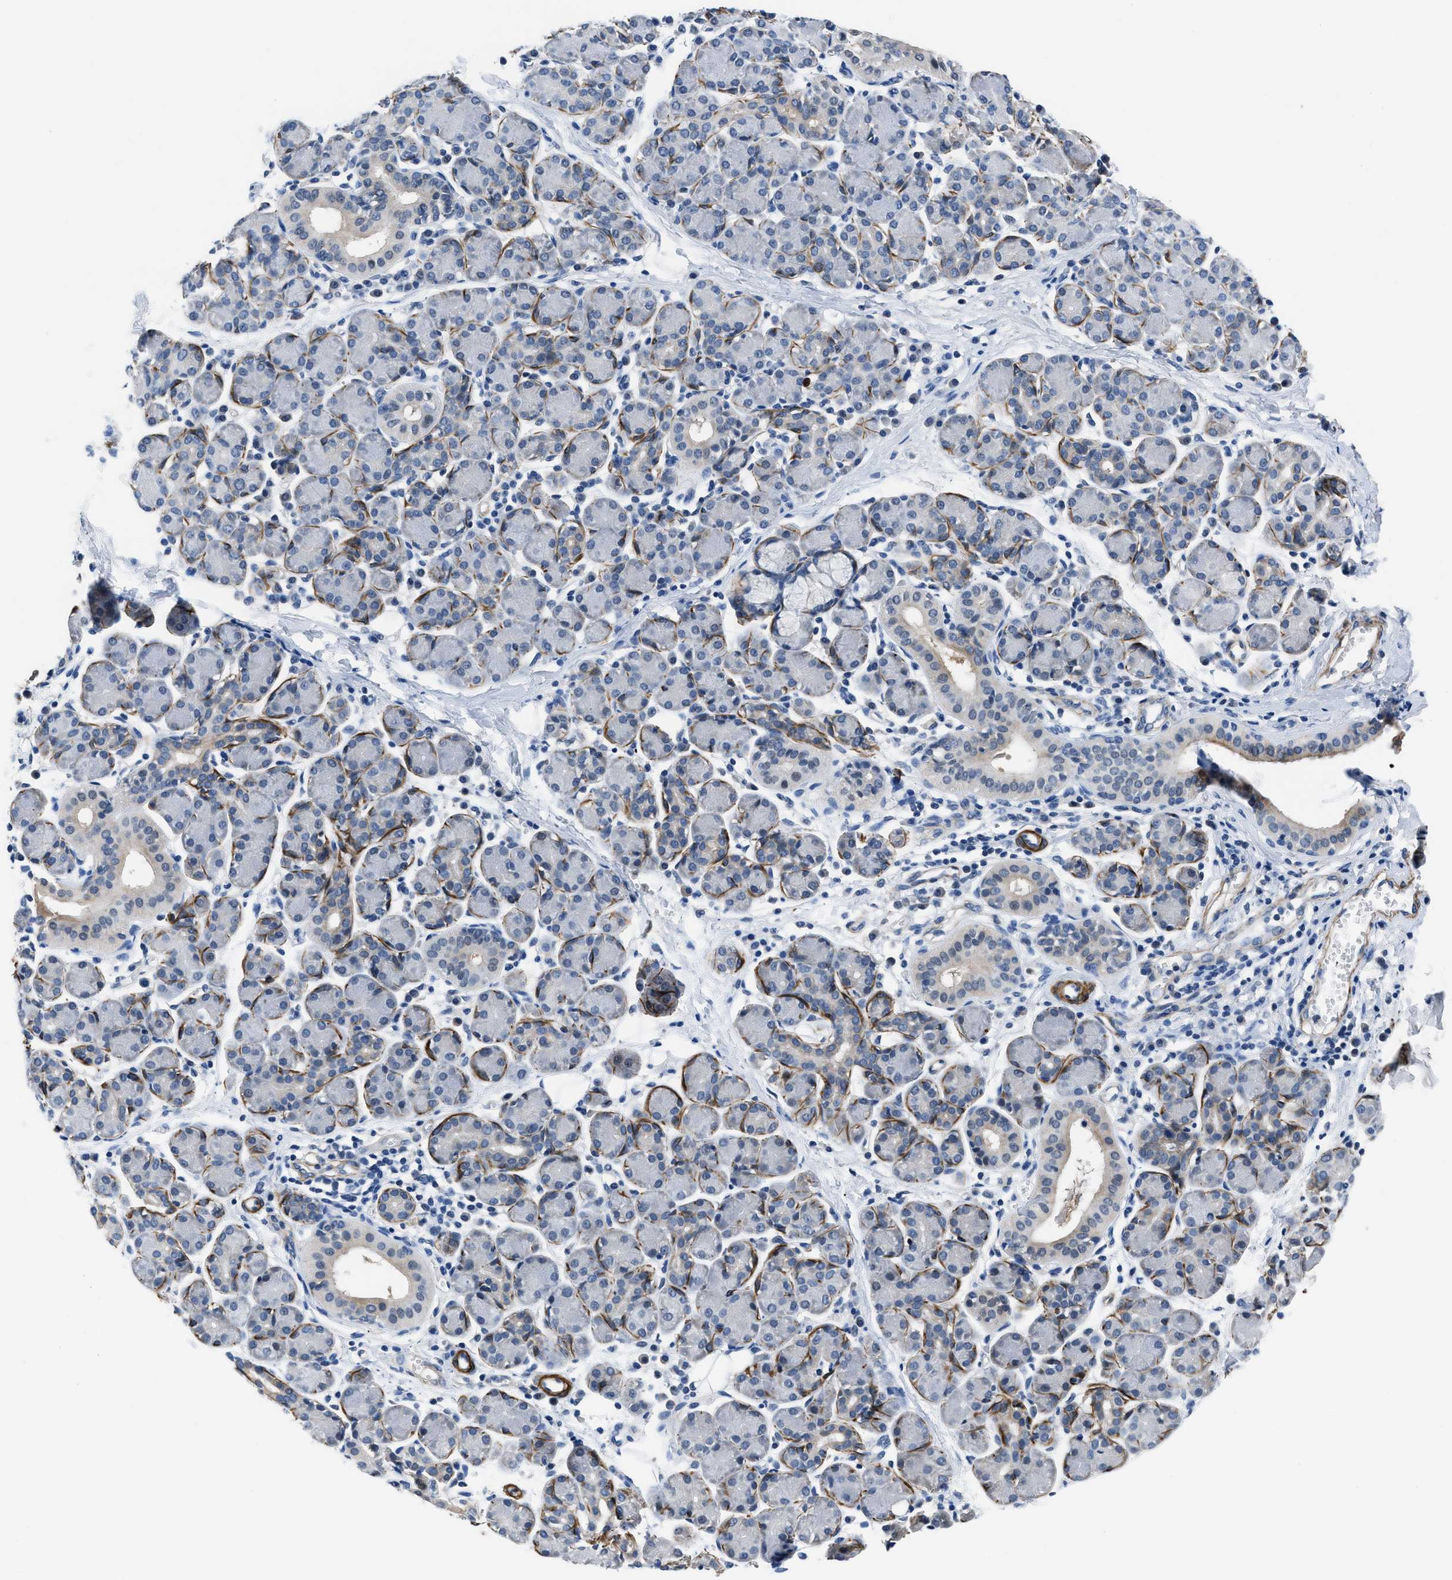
{"staining": {"intensity": "negative", "quantity": "none", "location": "none"}, "tissue": "salivary gland", "cell_type": "Glandular cells", "image_type": "normal", "snomed": [{"axis": "morphology", "description": "Normal tissue, NOS"}, {"axis": "morphology", "description": "Inflammation, NOS"}, {"axis": "topography", "description": "Lymph node"}, {"axis": "topography", "description": "Salivary gland"}], "caption": "The image displays no significant expression in glandular cells of salivary gland.", "gene": "LANCL2", "patient": {"sex": "male", "age": 3}}